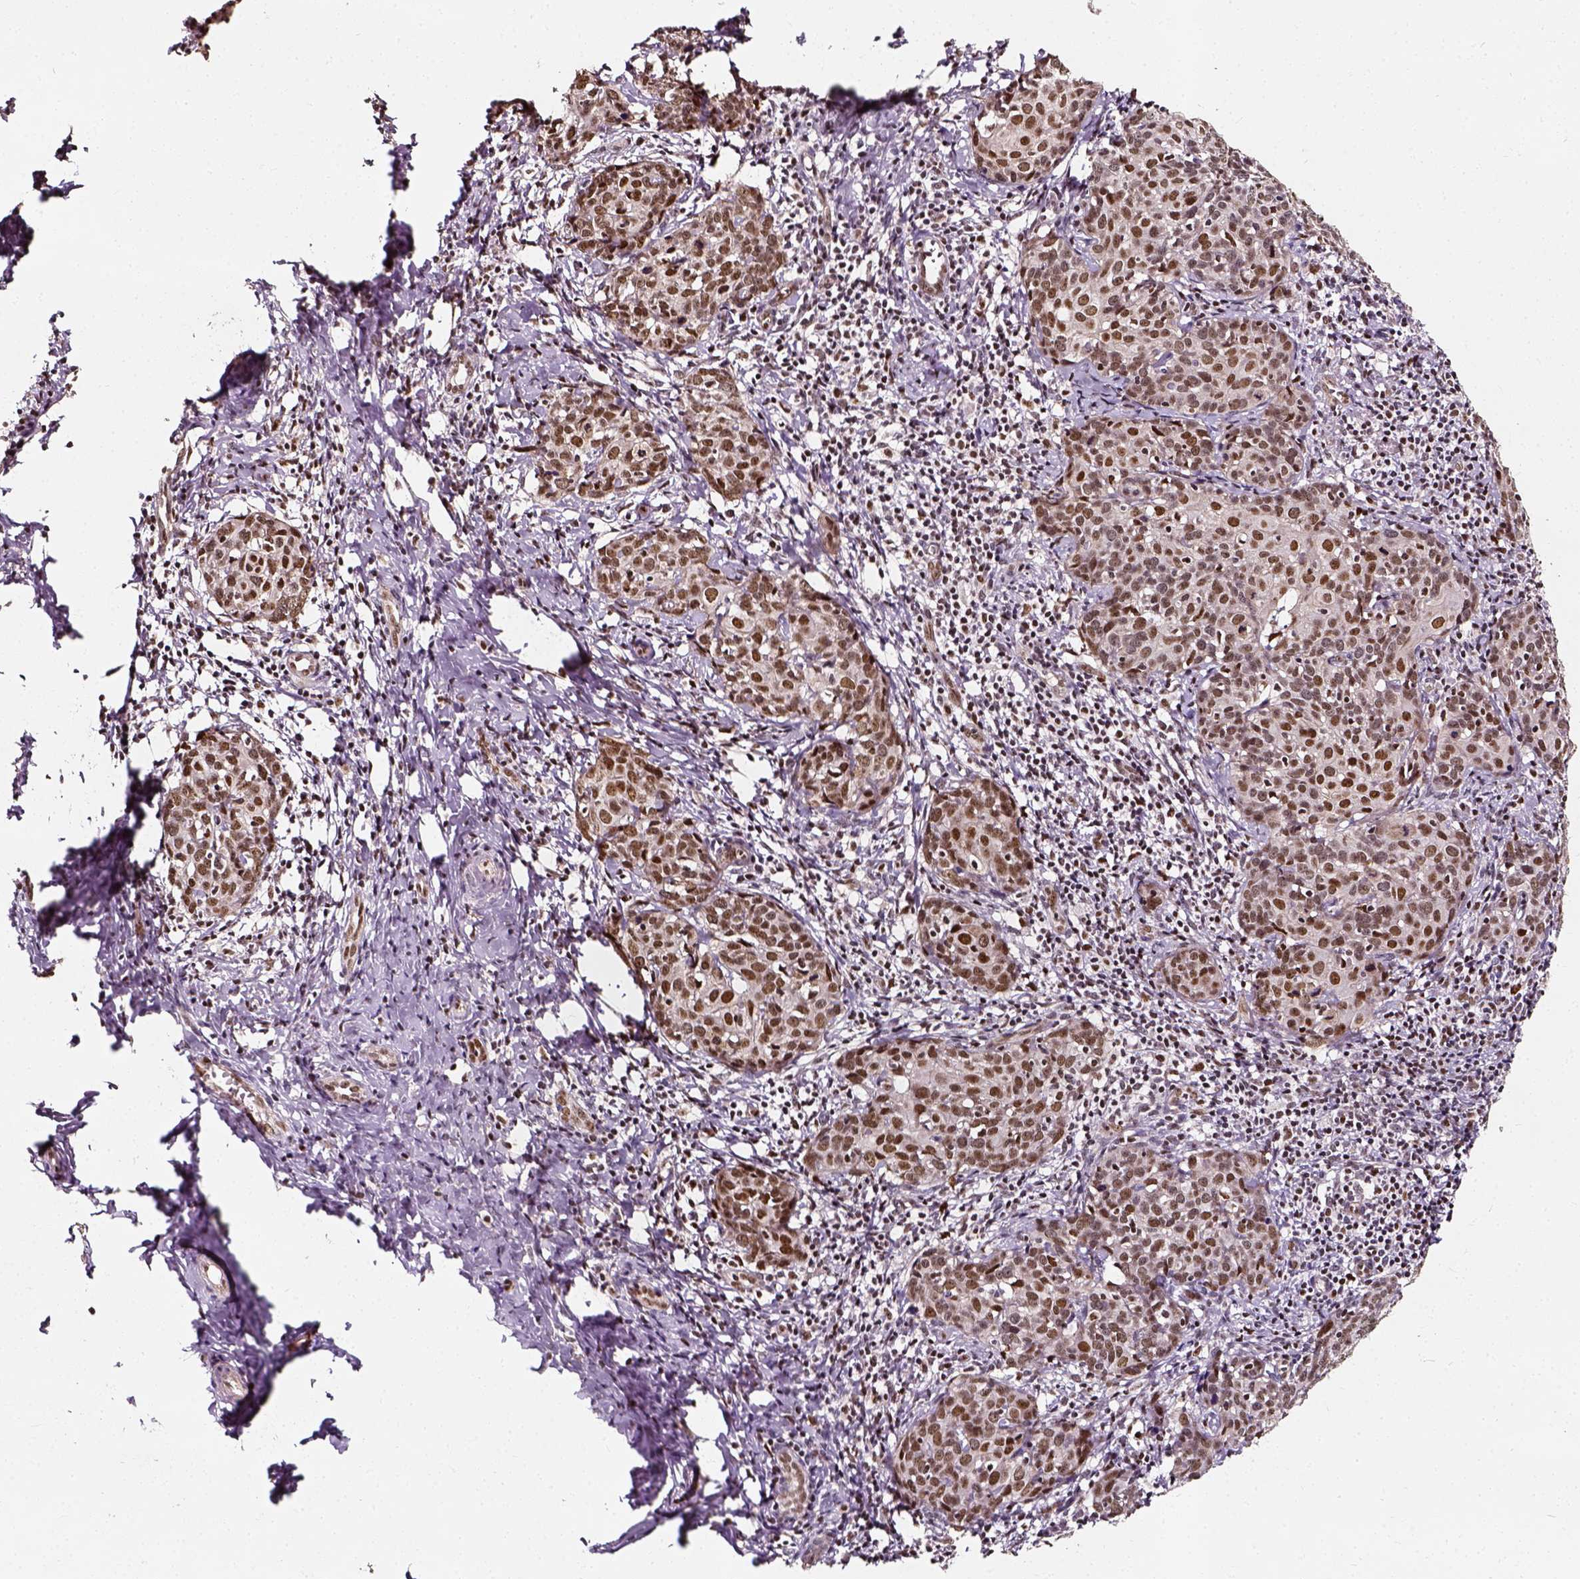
{"staining": {"intensity": "moderate", "quantity": "25%-75%", "location": "nuclear"}, "tissue": "cervical cancer", "cell_type": "Tumor cells", "image_type": "cancer", "snomed": [{"axis": "morphology", "description": "Squamous cell carcinoma, NOS"}, {"axis": "topography", "description": "Cervix"}], "caption": "Protein expression analysis of cervical cancer (squamous cell carcinoma) displays moderate nuclear staining in about 25%-75% of tumor cells. The staining is performed using DAB brown chromogen to label protein expression. The nuclei are counter-stained blue using hematoxylin.", "gene": "NACC1", "patient": {"sex": "female", "age": 62}}